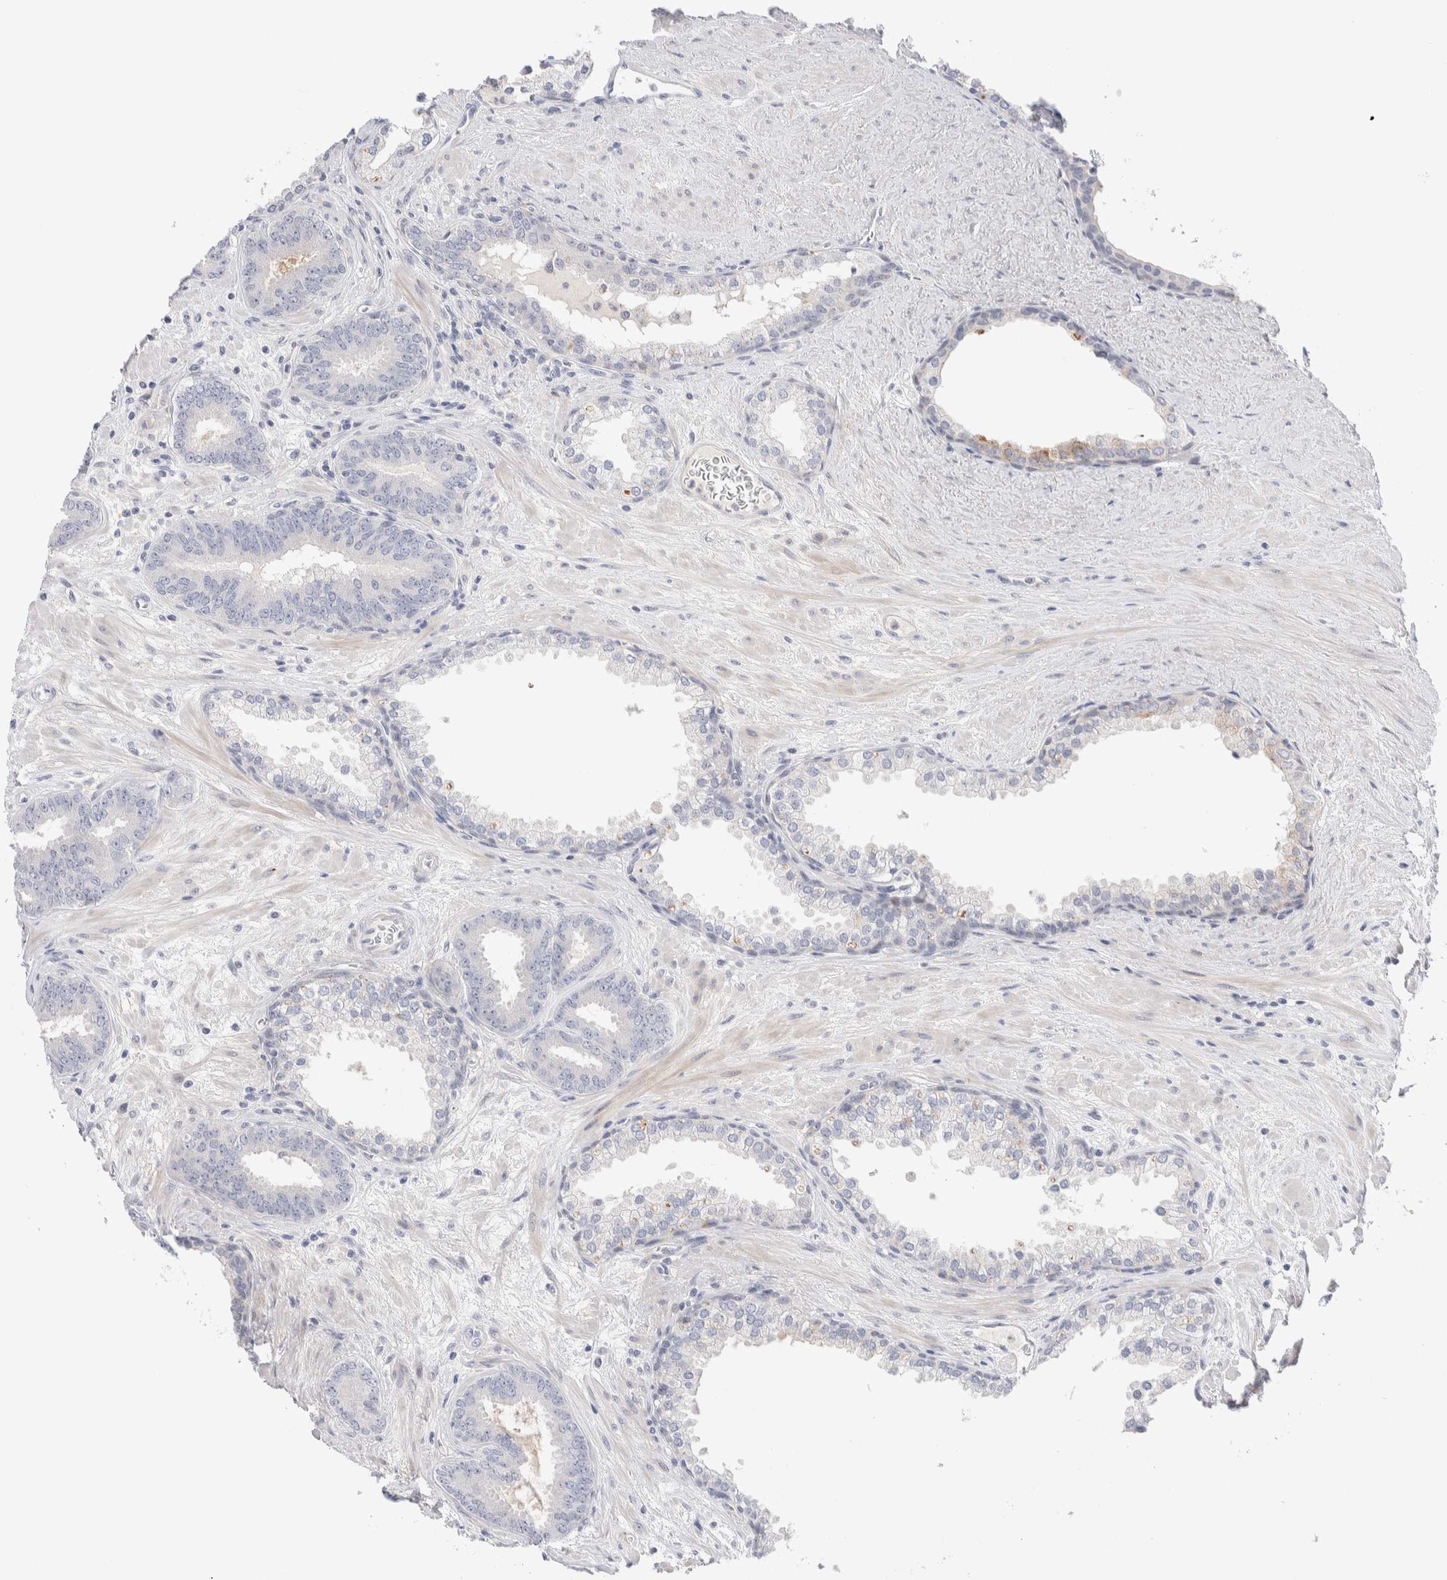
{"staining": {"intensity": "negative", "quantity": "none", "location": "none"}, "tissue": "prostate cancer", "cell_type": "Tumor cells", "image_type": "cancer", "snomed": [{"axis": "morphology", "description": "Adenocarcinoma, Low grade"}, {"axis": "topography", "description": "Prostate"}], "caption": "Photomicrograph shows no significant protein staining in tumor cells of adenocarcinoma (low-grade) (prostate).", "gene": "DNAJB6", "patient": {"sex": "male", "age": 62}}